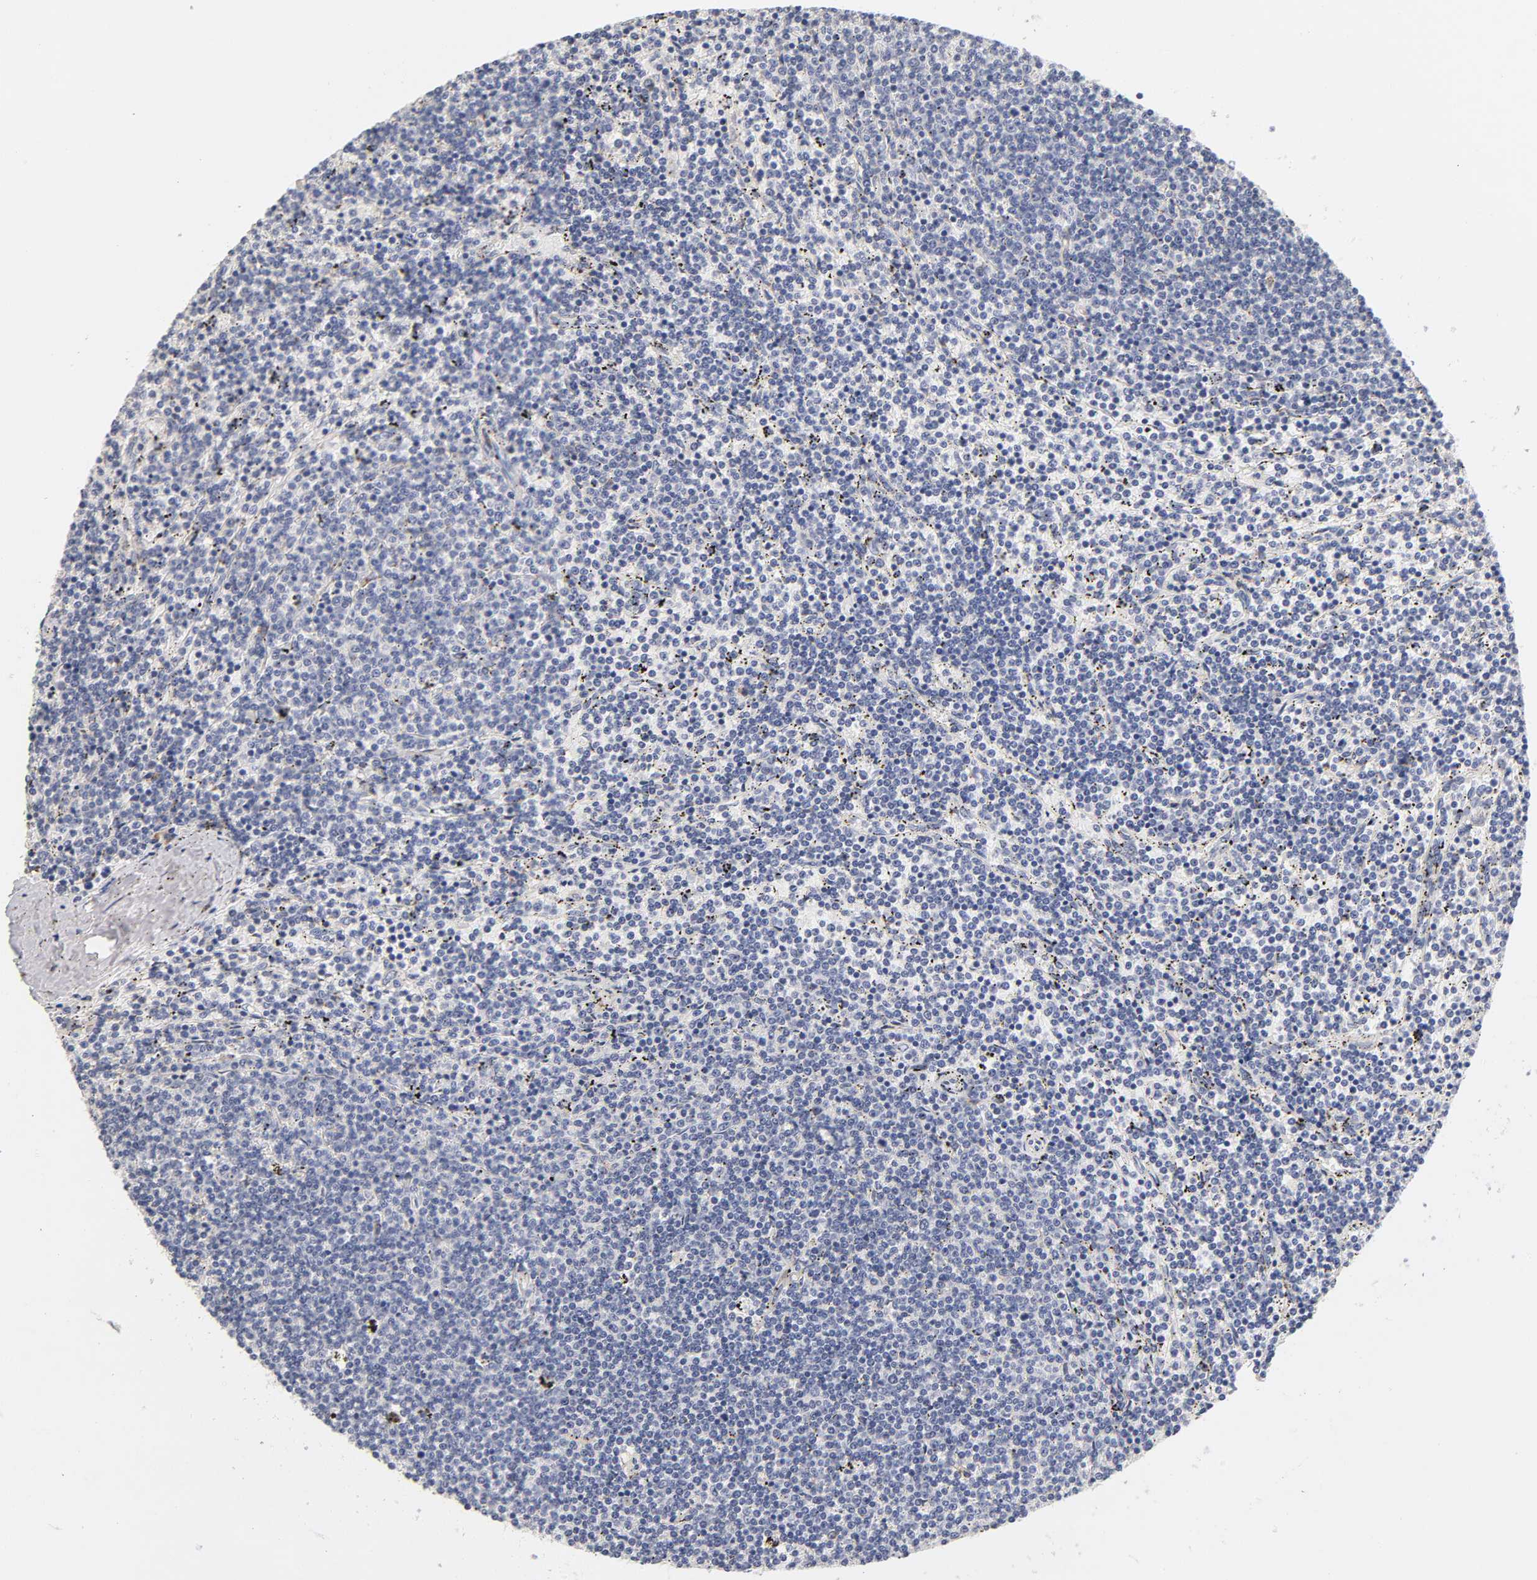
{"staining": {"intensity": "negative", "quantity": "none", "location": "none"}, "tissue": "lymphoma", "cell_type": "Tumor cells", "image_type": "cancer", "snomed": [{"axis": "morphology", "description": "Malignant lymphoma, non-Hodgkin's type, Low grade"}, {"axis": "topography", "description": "Spleen"}], "caption": "Human low-grade malignant lymphoma, non-Hodgkin's type stained for a protein using immunohistochemistry demonstrates no expression in tumor cells.", "gene": "LAMB1", "patient": {"sex": "female", "age": 50}}